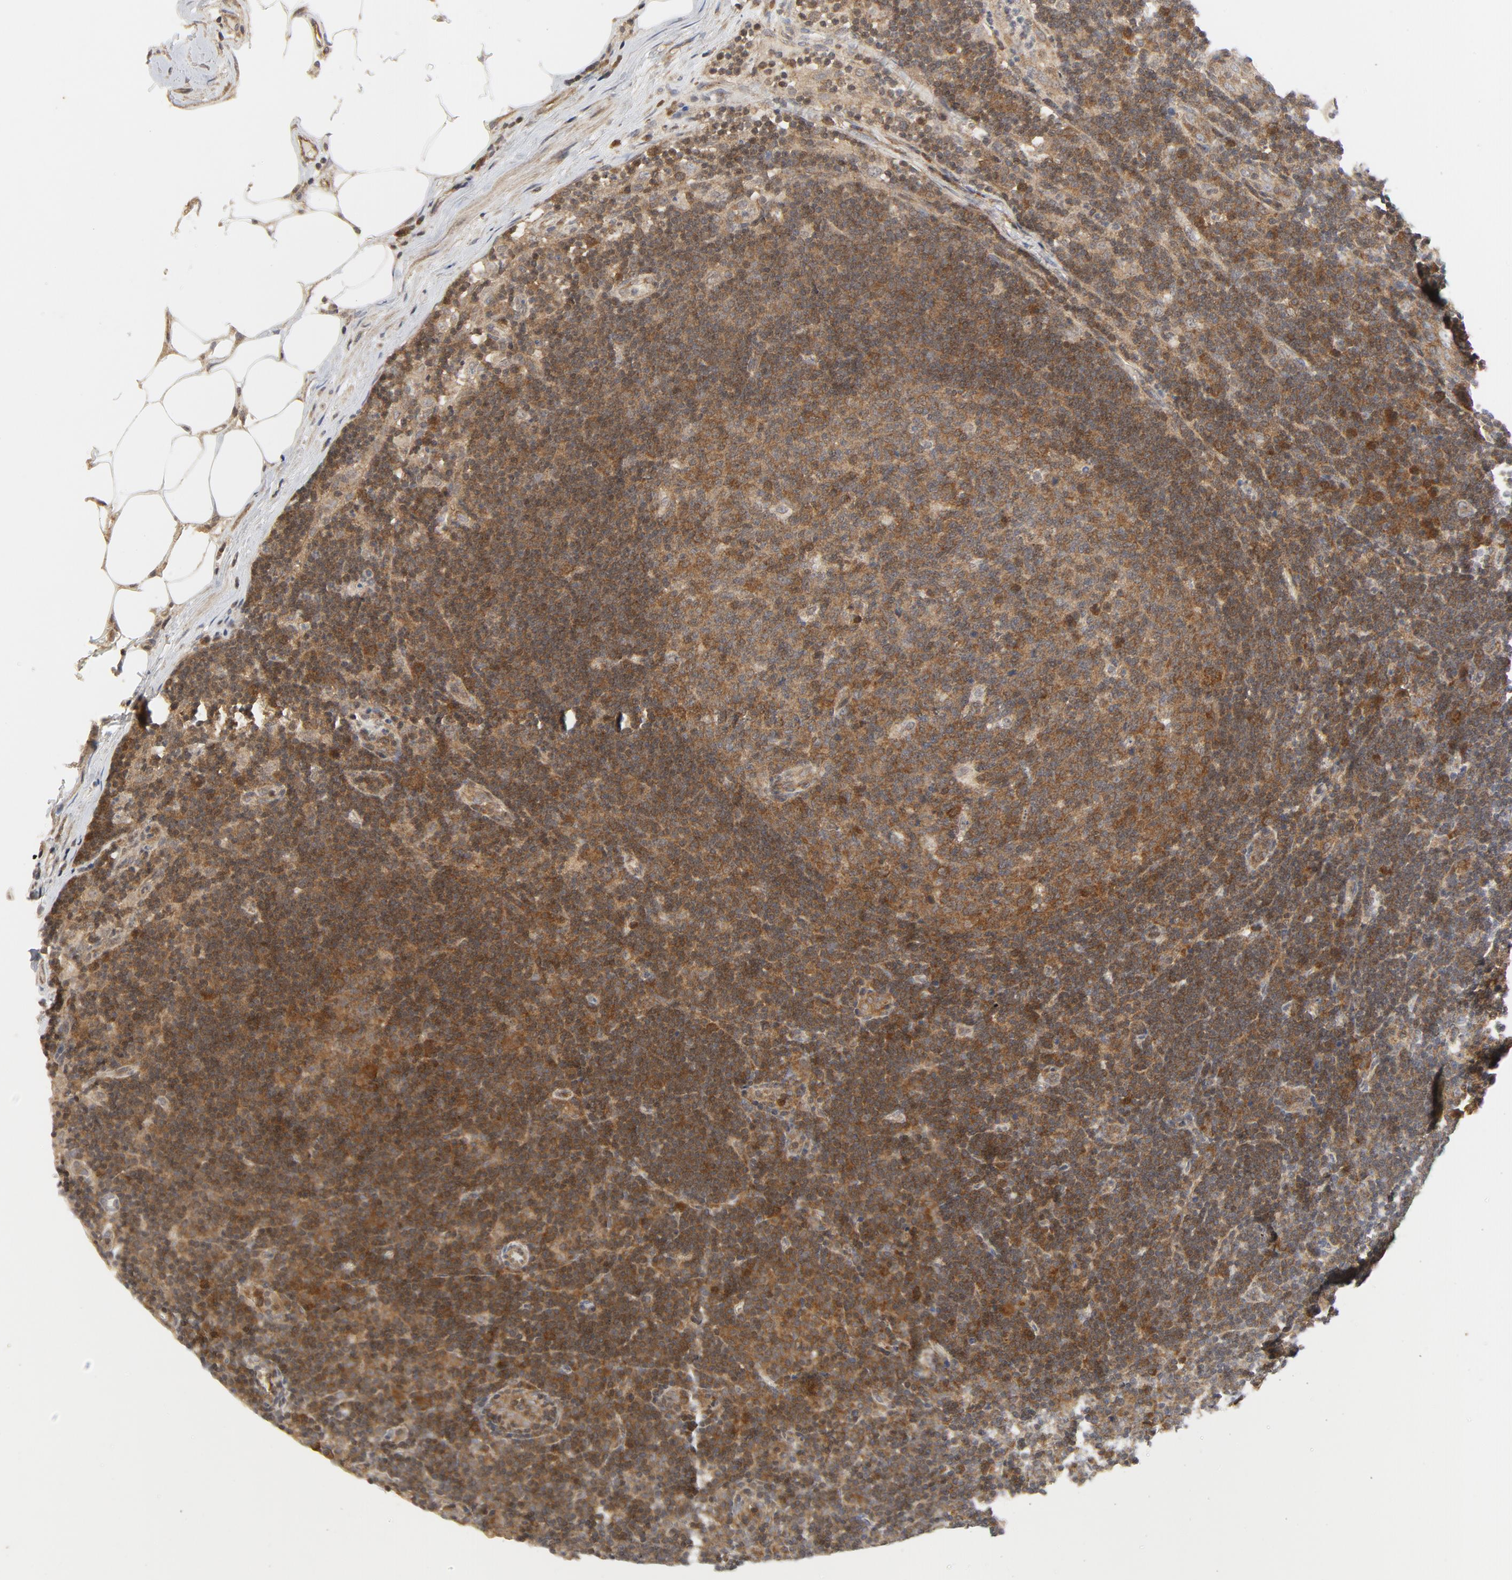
{"staining": {"intensity": "moderate", "quantity": ">75%", "location": "cytoplasmic/membranous"}, "tissue": "lymph node", "cell_type": "Germinal center cells", "image_type": "normal", "snomed": [{"axis": "morphology", "description": "Normal tissue, NOS"}, {"axis": "morphology", "description": "Squamous cell carcinoma, metastatic, NOS"}, {"axis": "topography", "description": "Lymph node"}], "caption": "Lymph node stained with IHC reveals moderate cytoplasmic/membranous positivity in approximately >75% of germinal center cells.", "gene": "MAP2K7", "patient": {"sex": "female", "age": 53}}